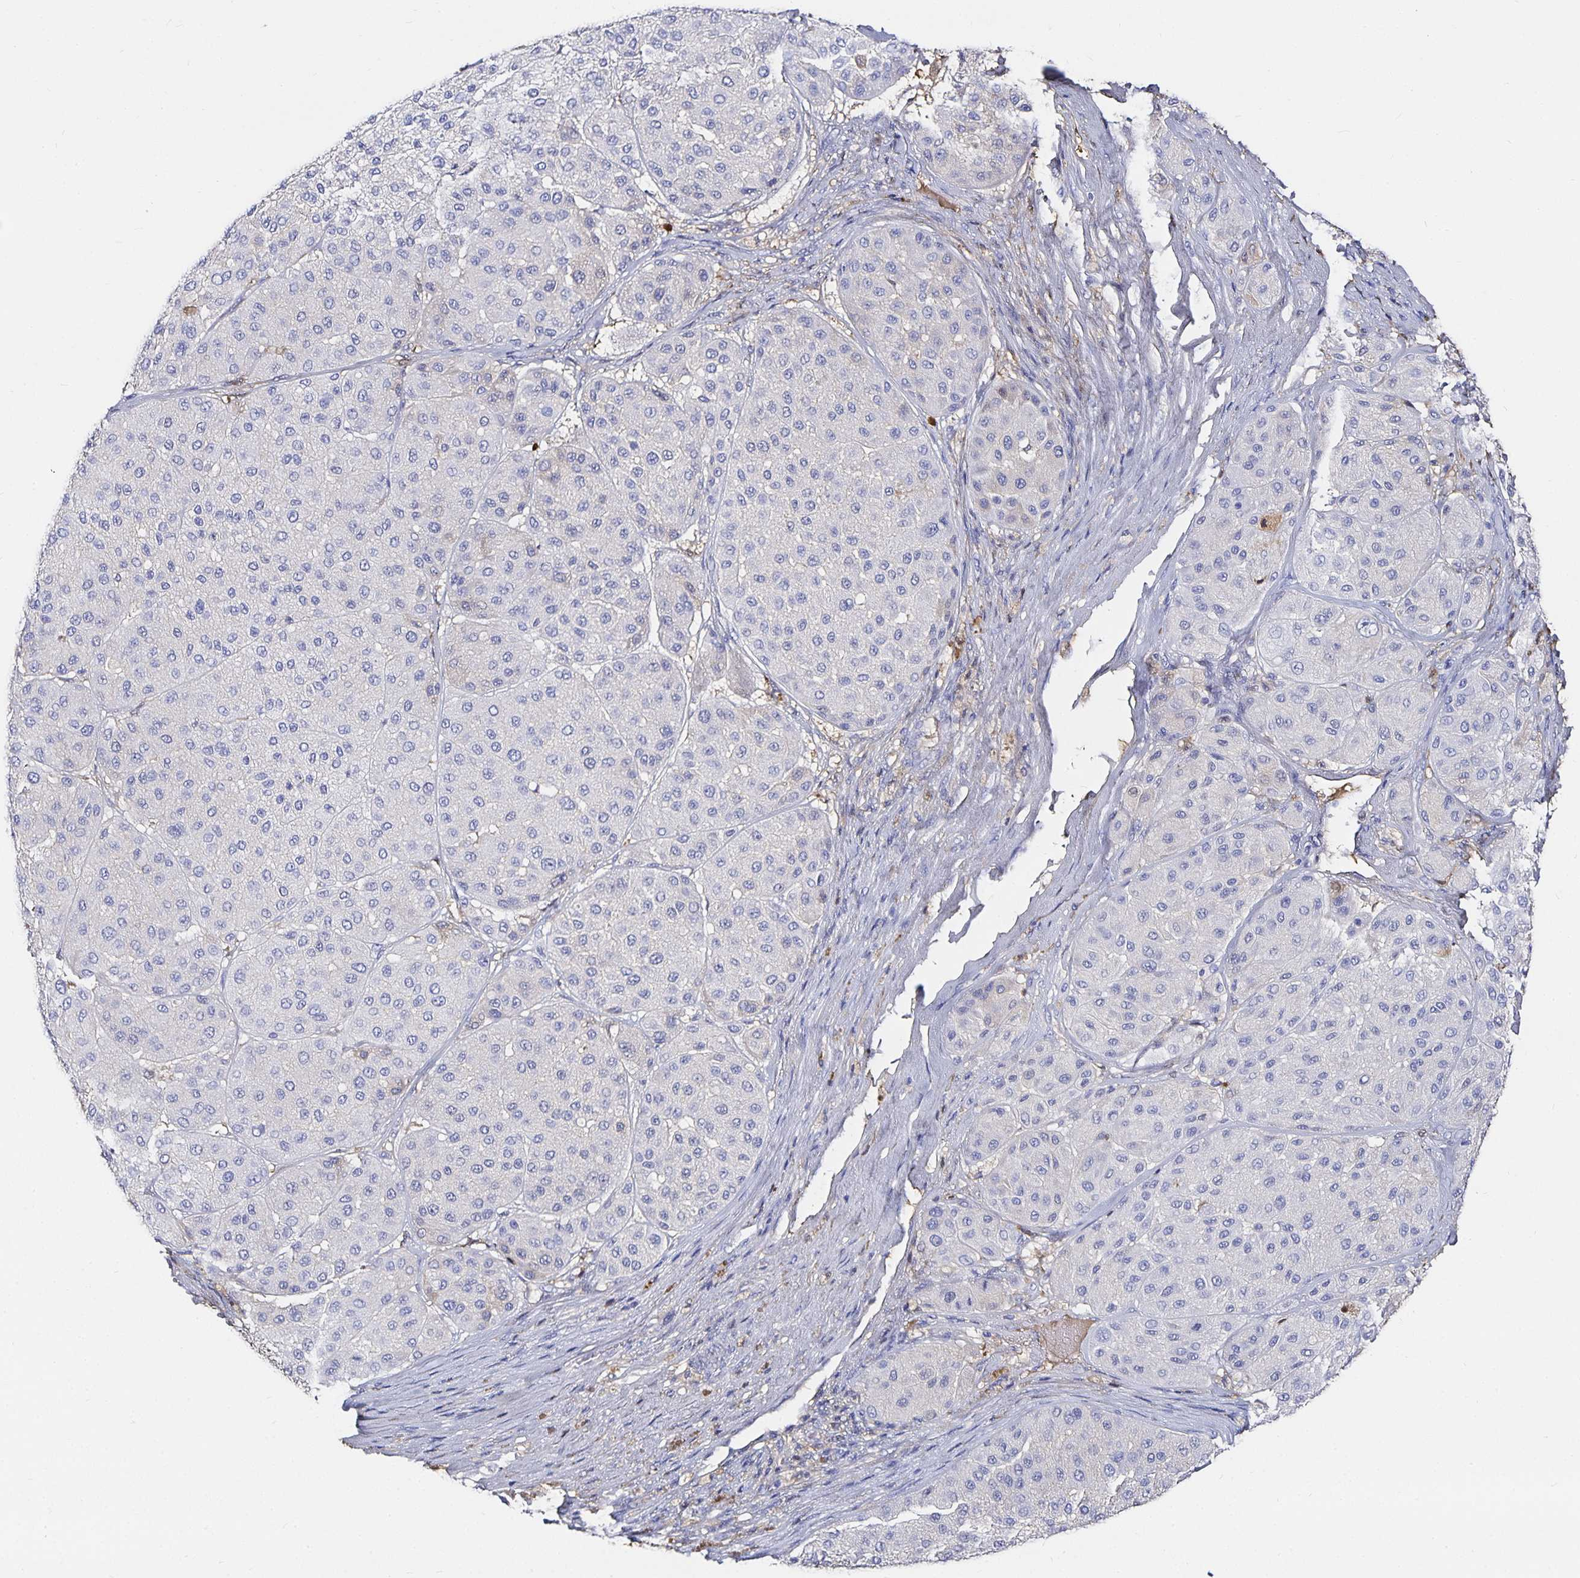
{"staining": {"intensity": "negative", "quantity": "none", "location": "none"}, "tissue": "melanoma", "cell_type": "Tumor cells", "image_type": "cancer", "snomed": [{"axis": "morphology", "description": "Malignant melanoma, Metastatic site"}, {"axis": "topography", "description": "Smooth muscle"}], "caption": "Melanoma was stained to show a protein in brown. There is no significant expression in tumor cells.", "gene": "TTR", "patient": {"sex": "male", "age": 41}}